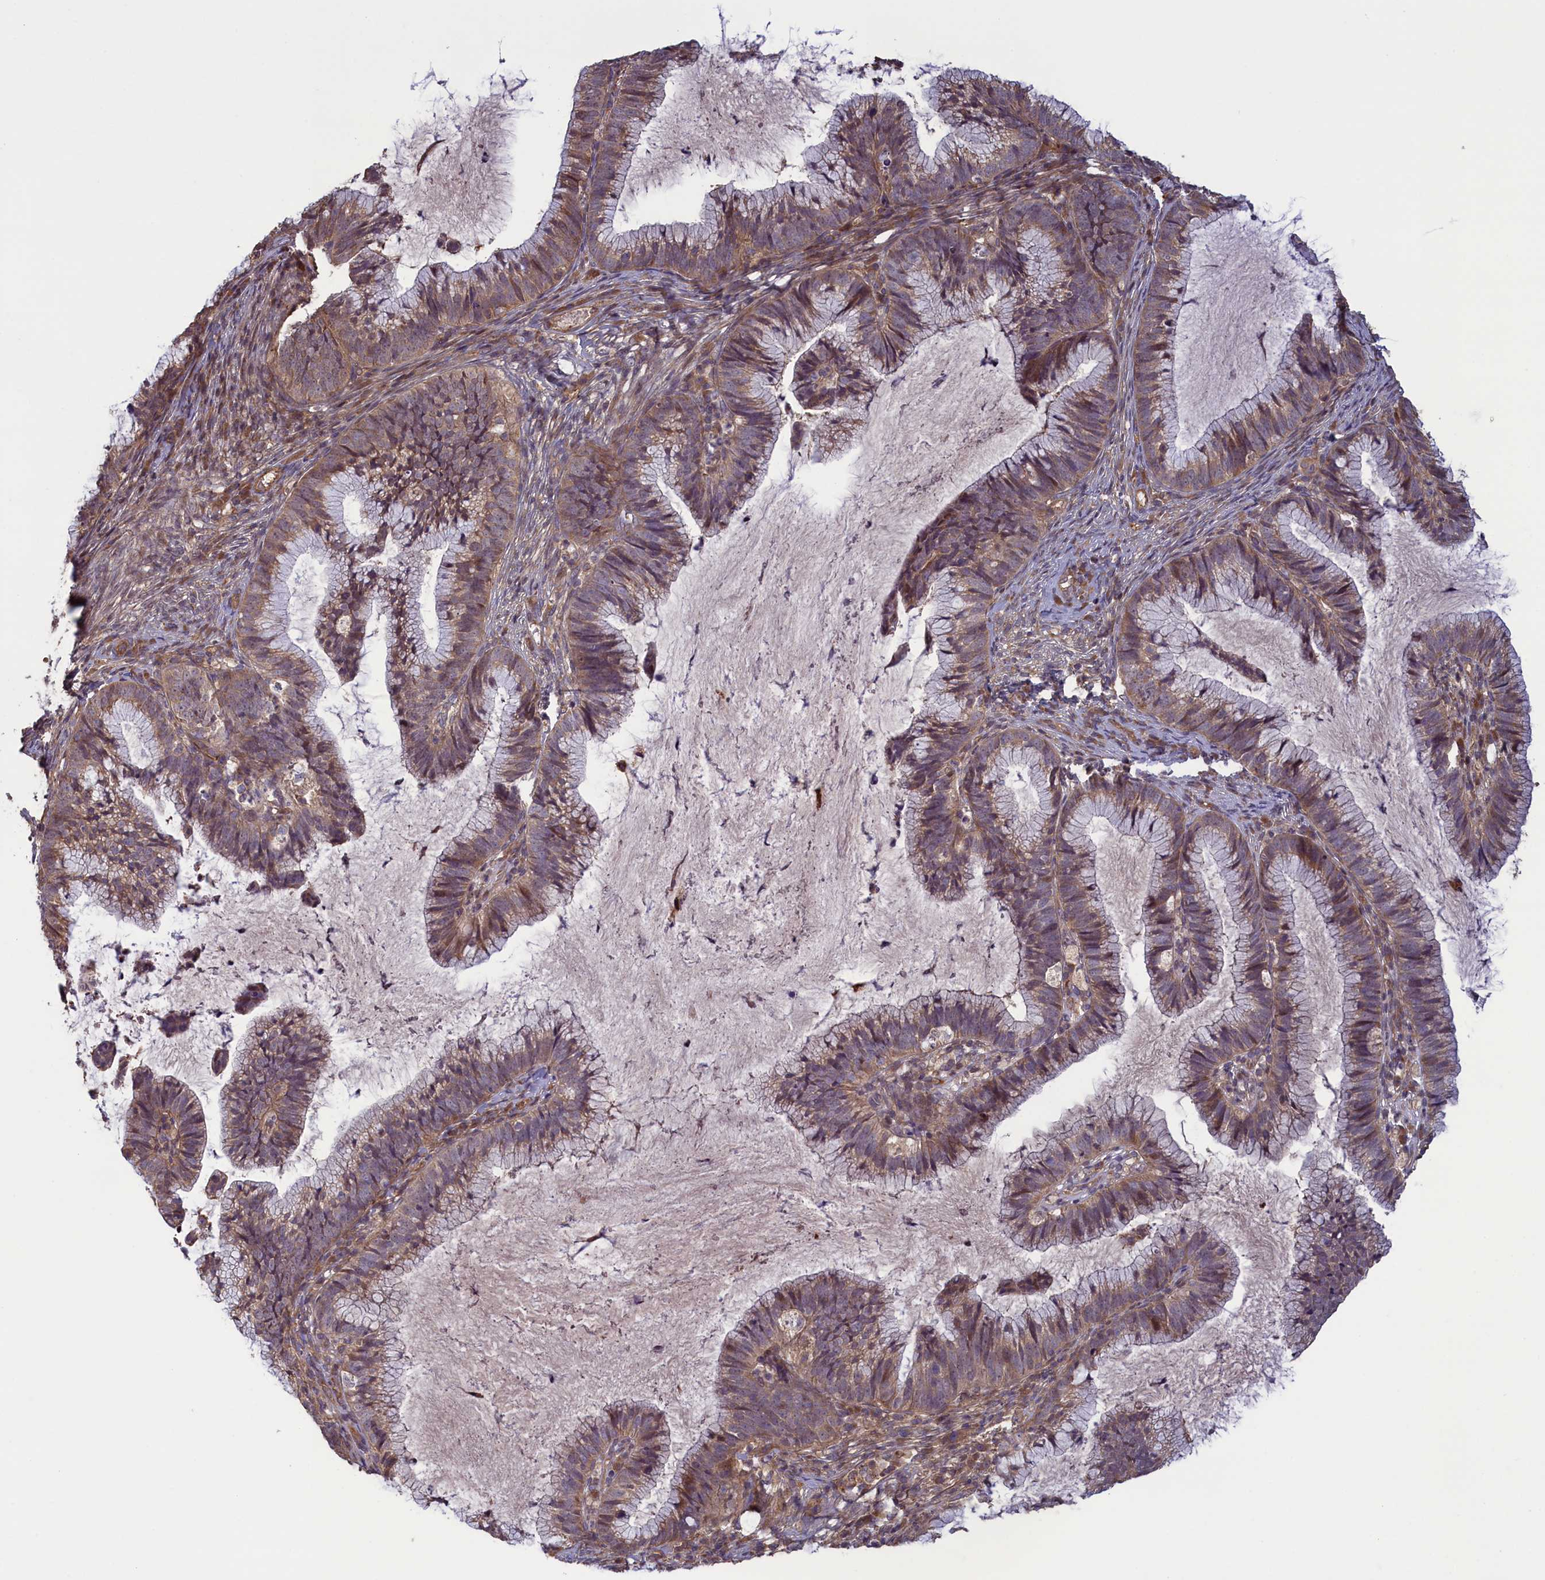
{"staining": {"intensity": "weak", "quantity": ">75%", "location": "cytoplasmic/membranous,nuclear"}, "tissue": "cervical cancer", "cell_type": "Tumor cells", "image_type": "cancer", "snomed": [{"axis": "morphology", "description": "Adenocarcinoma, NOS"}, {"axis": "topography", "description": "Cervix"}], "caption": "IHC image of cervical cancer (adenocarcinoma) stained for a protein (brown), which demonstrates low levels of weak cytoplasmic/membranous and nuclear expression in about >75% of tumor cells.", "gene": "CIAO2B", "patient": {"sex": "female", "age": 36}}